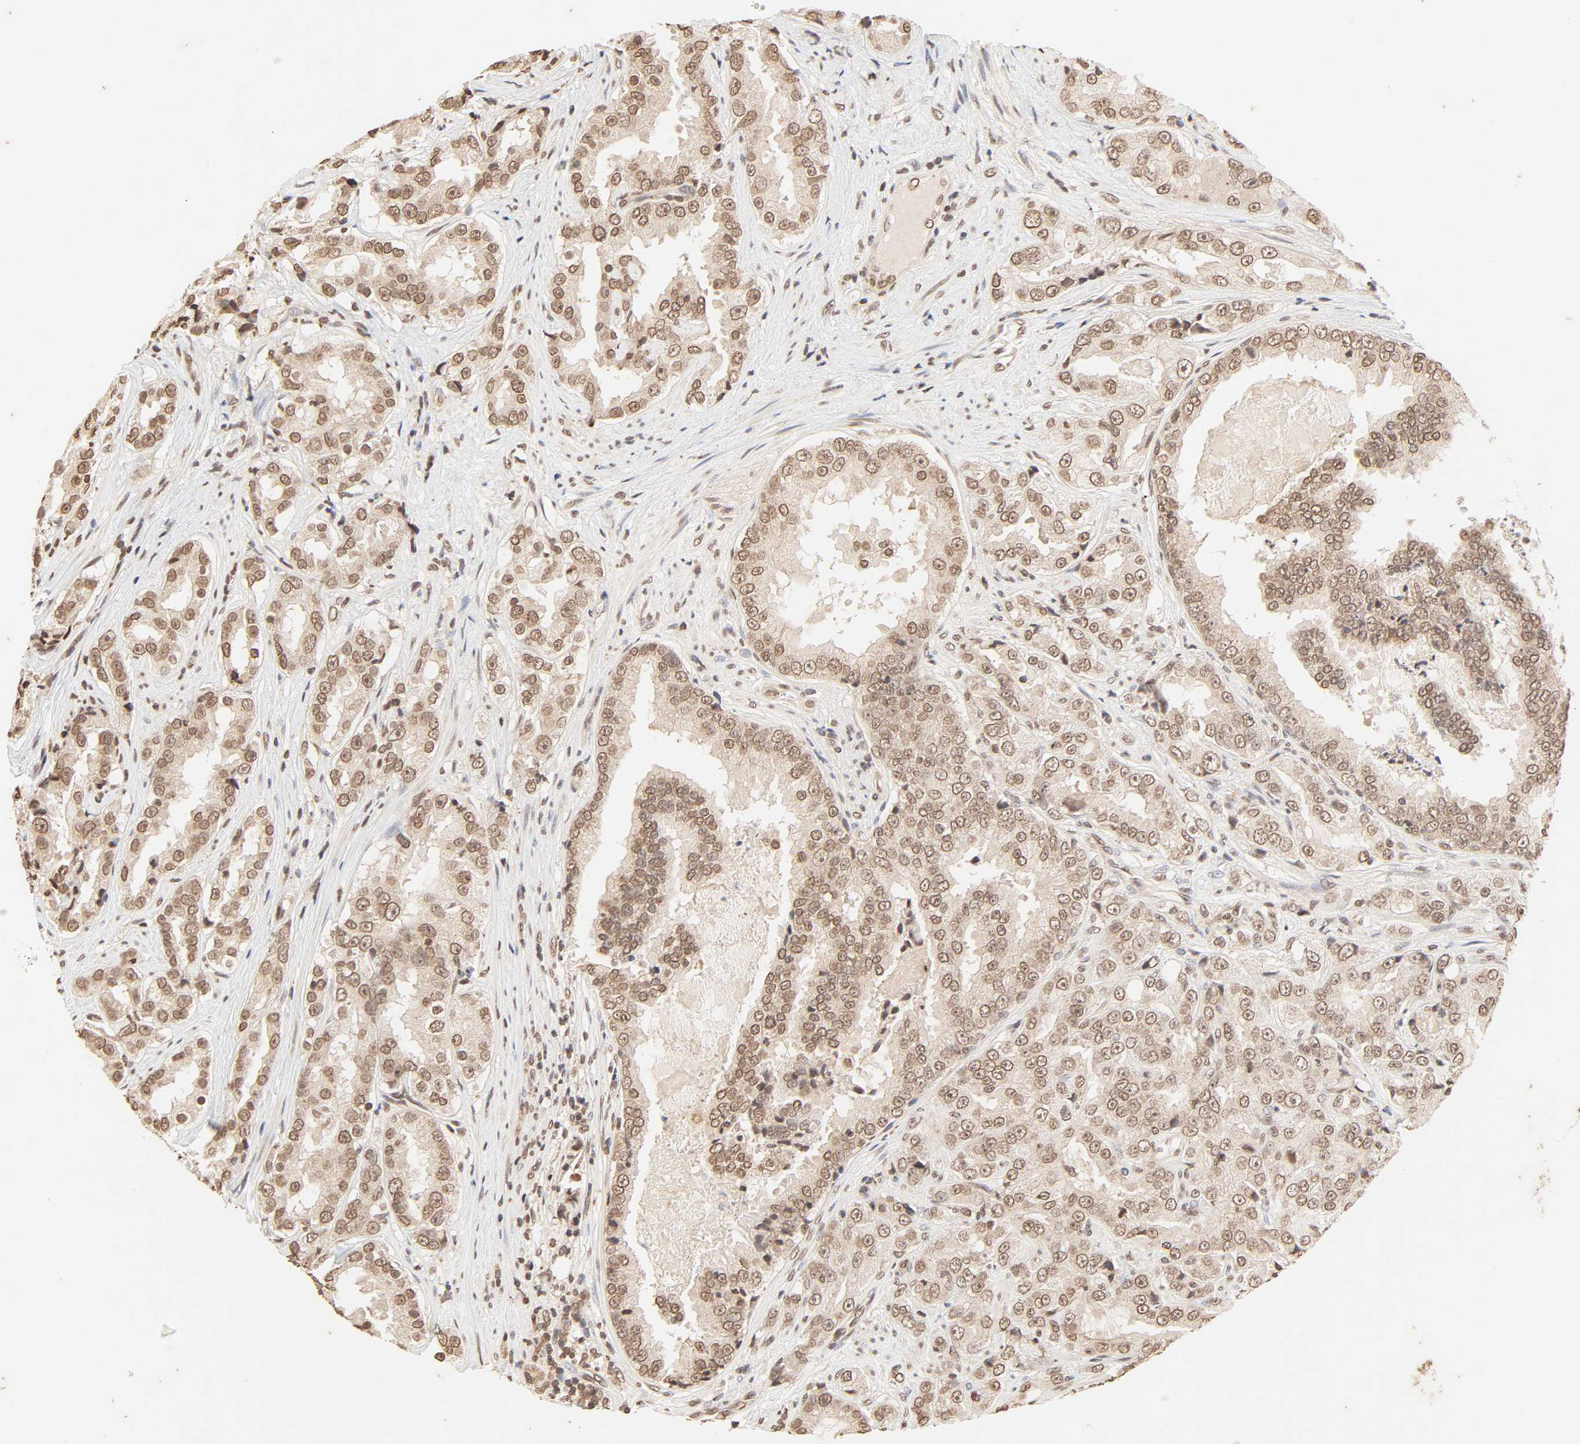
{"staining": {"intensity": "moderate", "quantity": ">75%", "location": "cytoplasmic/membranous,nuclear"}, "tissue": "prostate cancer", "cell_type": "Tumor cells", "image_type": "cancer", "snomed": [{"axis": "morphology", "description": "Adenocarcinoma, High grade"}, {"axis": "topography", "description": "Prostate"}], "caption": "Immunohistochemistry of human prostate cancer (high-grade adenocarcinoma) reveals medium levels of moderate cytoplasmic/membranous and nuclear staining in approximately >75% of tumor cells. The staining was performed using DAB, with brown indicating positive protein expression. Nuclei are stained blue with hematoxylin.", "gene": "TBL1X", "patient": {"sex": "male", "age": 73}}